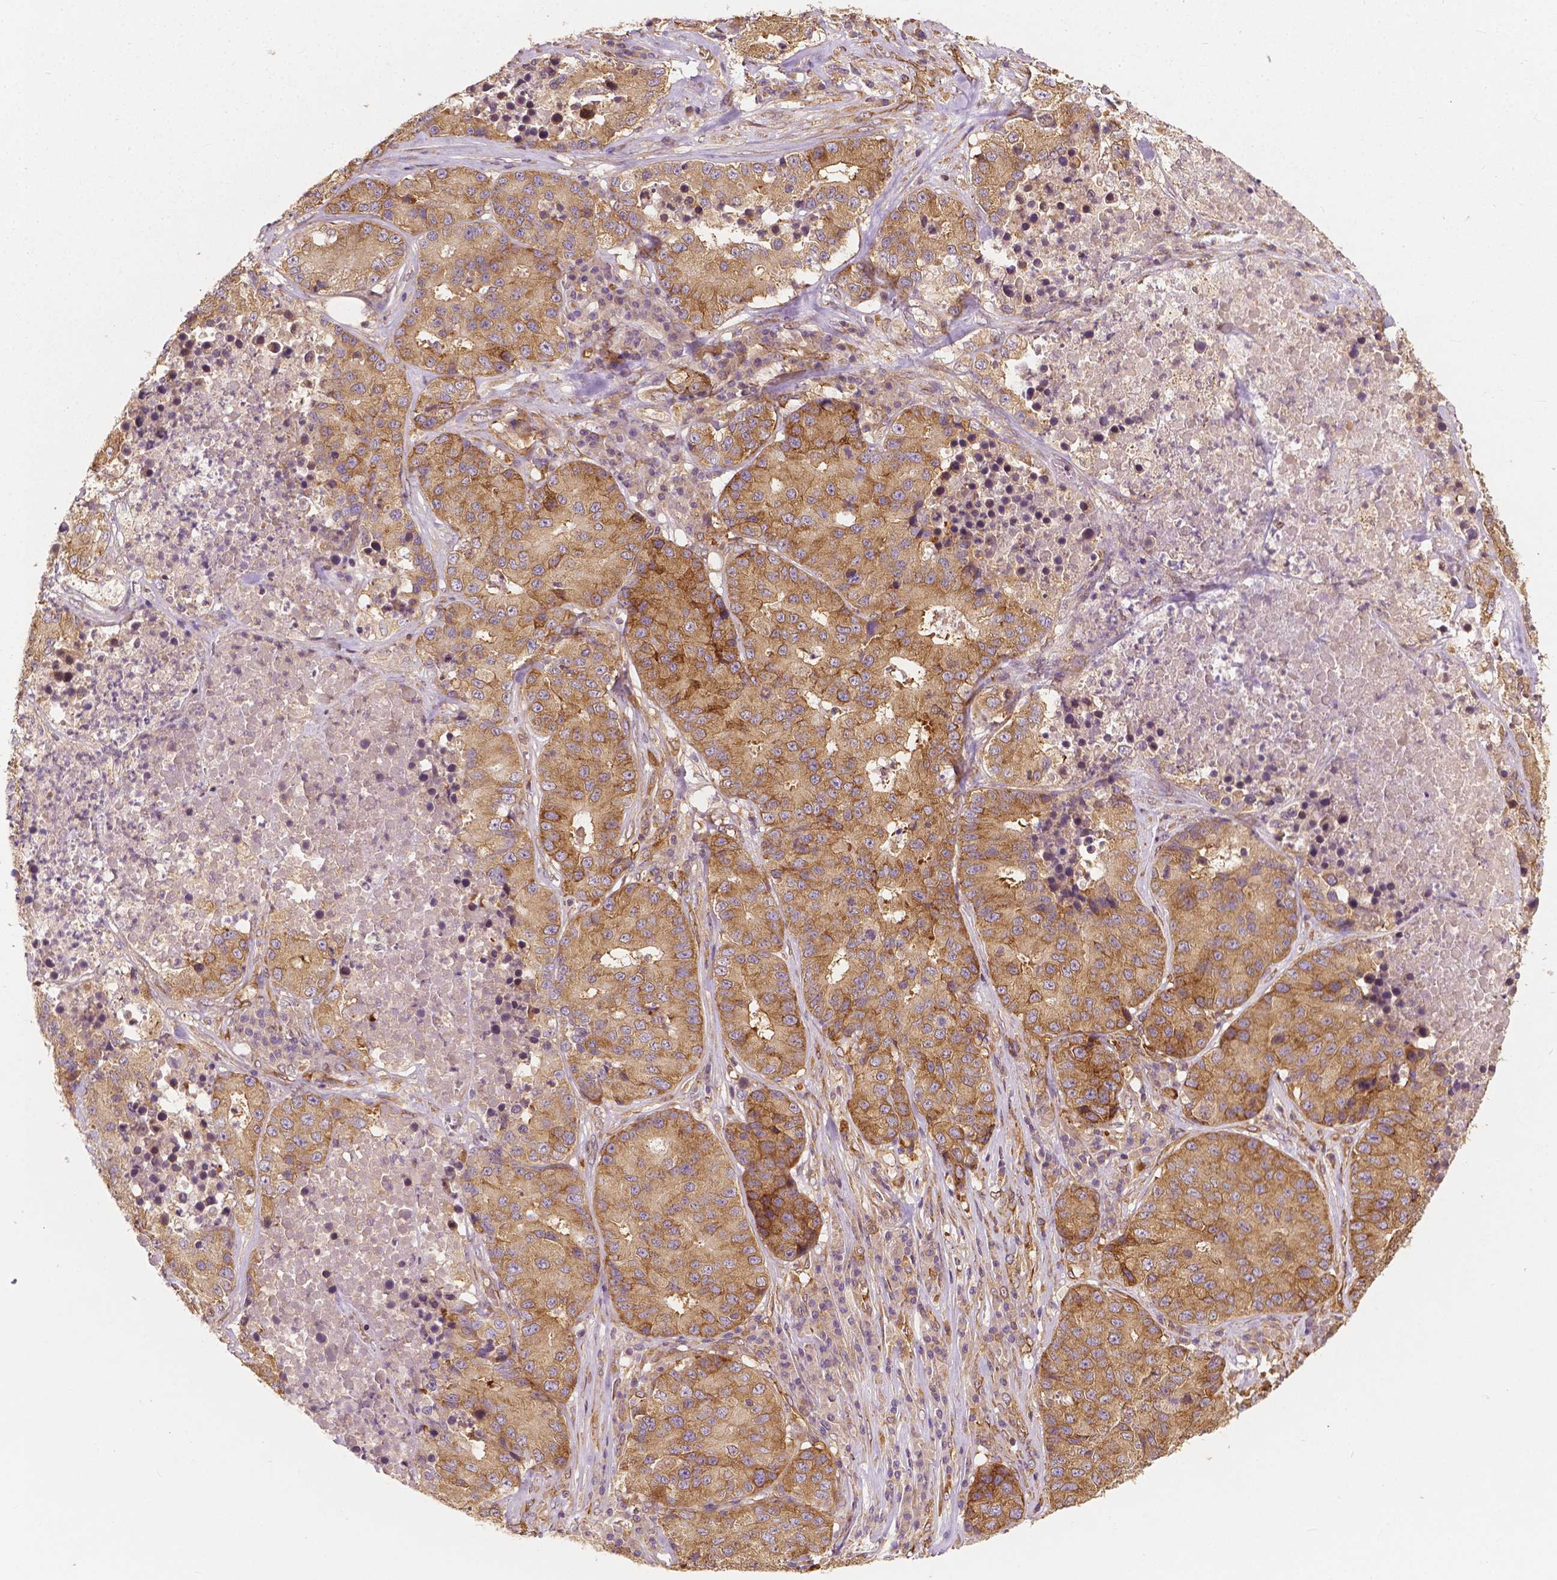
{"staining": {"intensity": "moderate", "quantity": ">75%", "location": "cytoplasmic/membranous"}, "tissue": "stomach cancer", "cell_type": "Tumor cells", "image_type": "cancer", "snomed": [{"axis": "morphology", "description": "Adenocarcinoma, NOS"}, {"axis": "topography", "description": "Stomach"}], "caption": "Tumor cells show moderate cytoplasmic/membranous staining in approximately >75% of cells in stomach adenocarcinoma.", "gene": "G3BP1", "patient": {"sex": "male", "age": 71}}